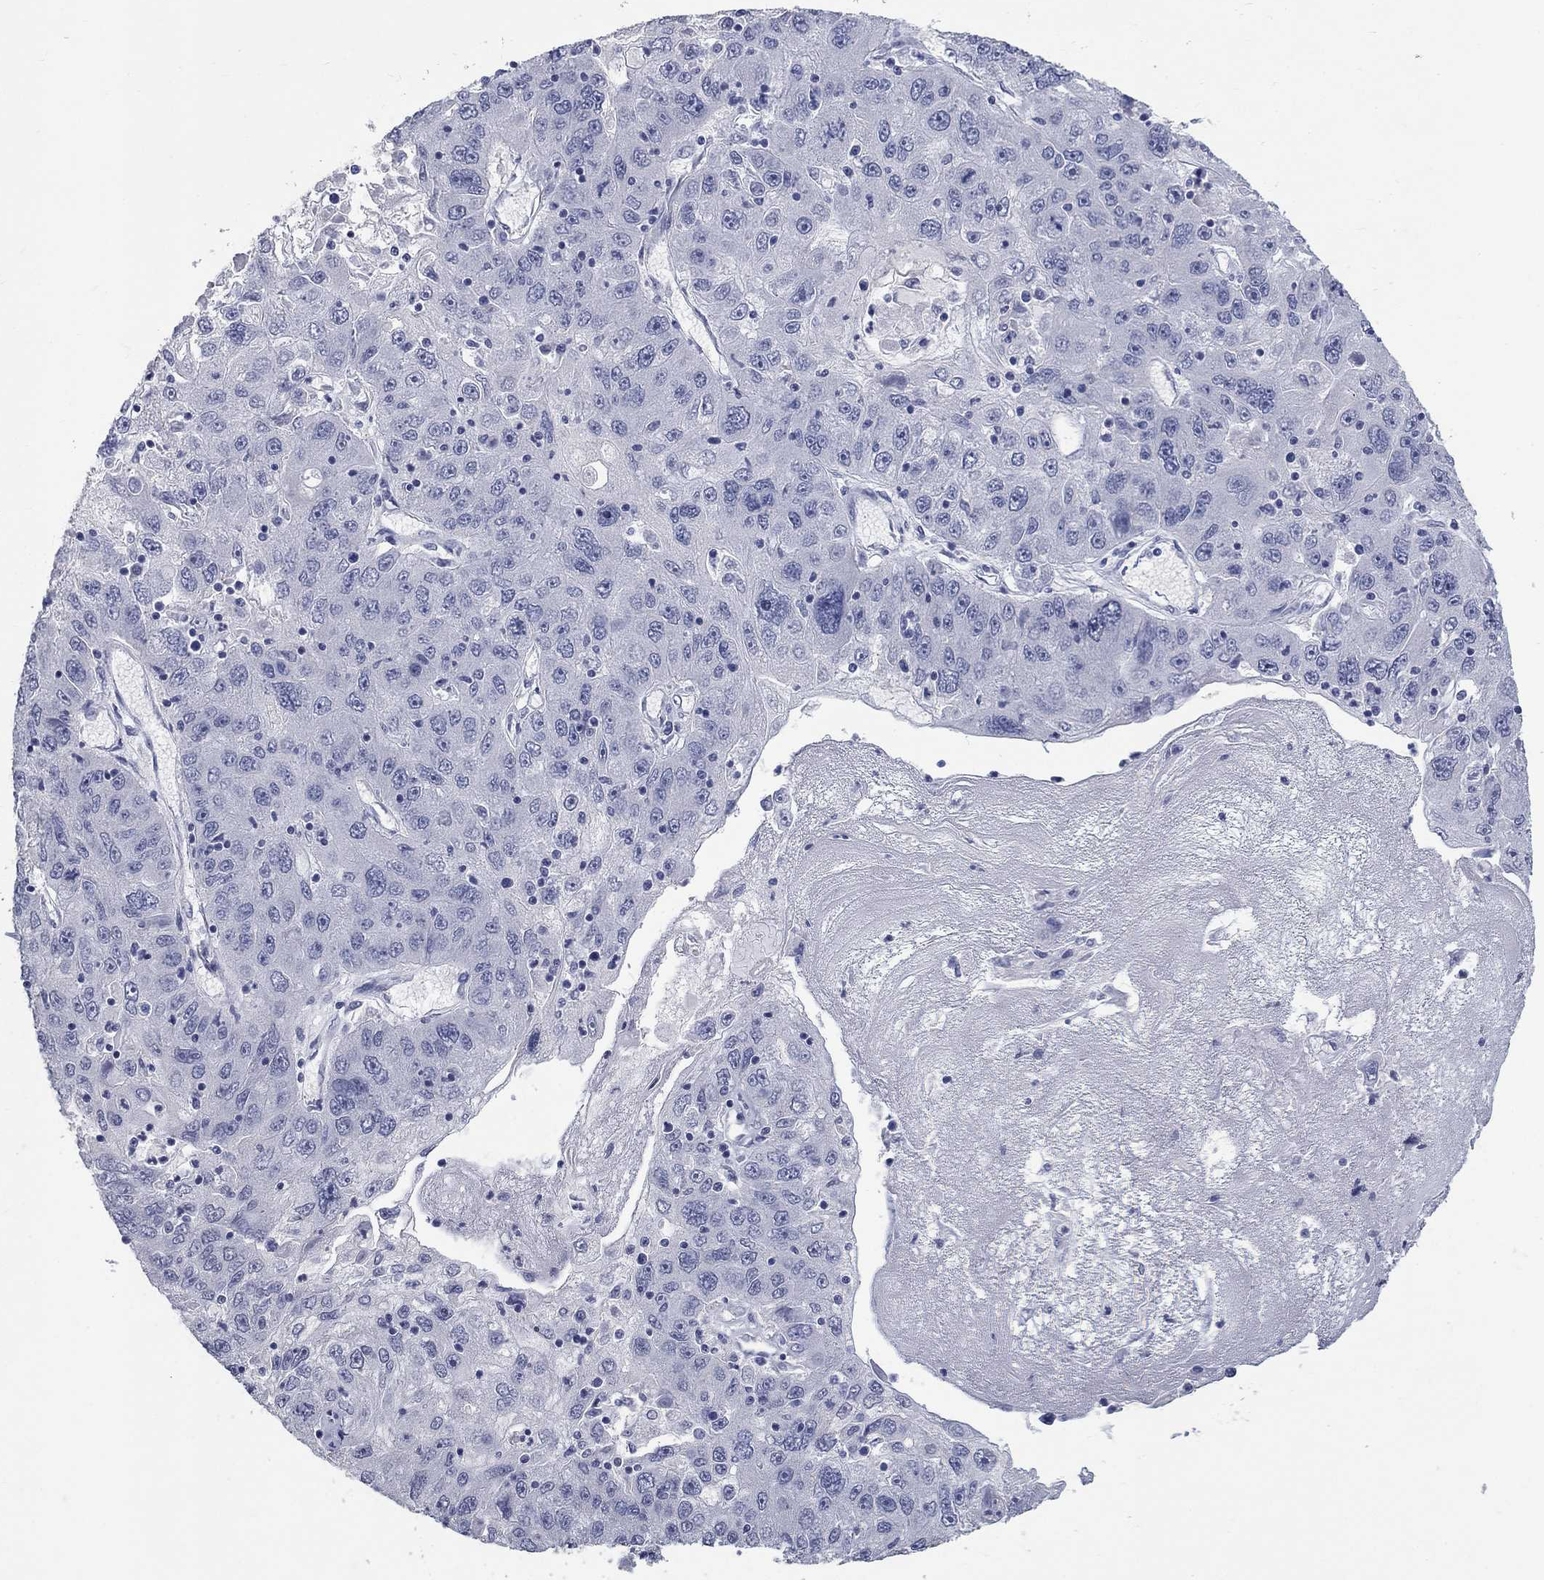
{"staining": {"intensity": "negative", "quantity": "none", "location": "none"}, "tissue": "stomach cancer", "cell_type": "Tumor cells", "image_type": "cancer", "snomed": [{"axis": "morphology", "description": "Adenocarcinoma, NOS"}, {"axis": "topography", "description": "Stomach"}], "caption": "Immunohistochemical staining of stomach adenocarcinoma demonstrates no significant staining in tumor cells.", "gene": "ELAVL4", "patient": {"sex": "male", "age": 56}}